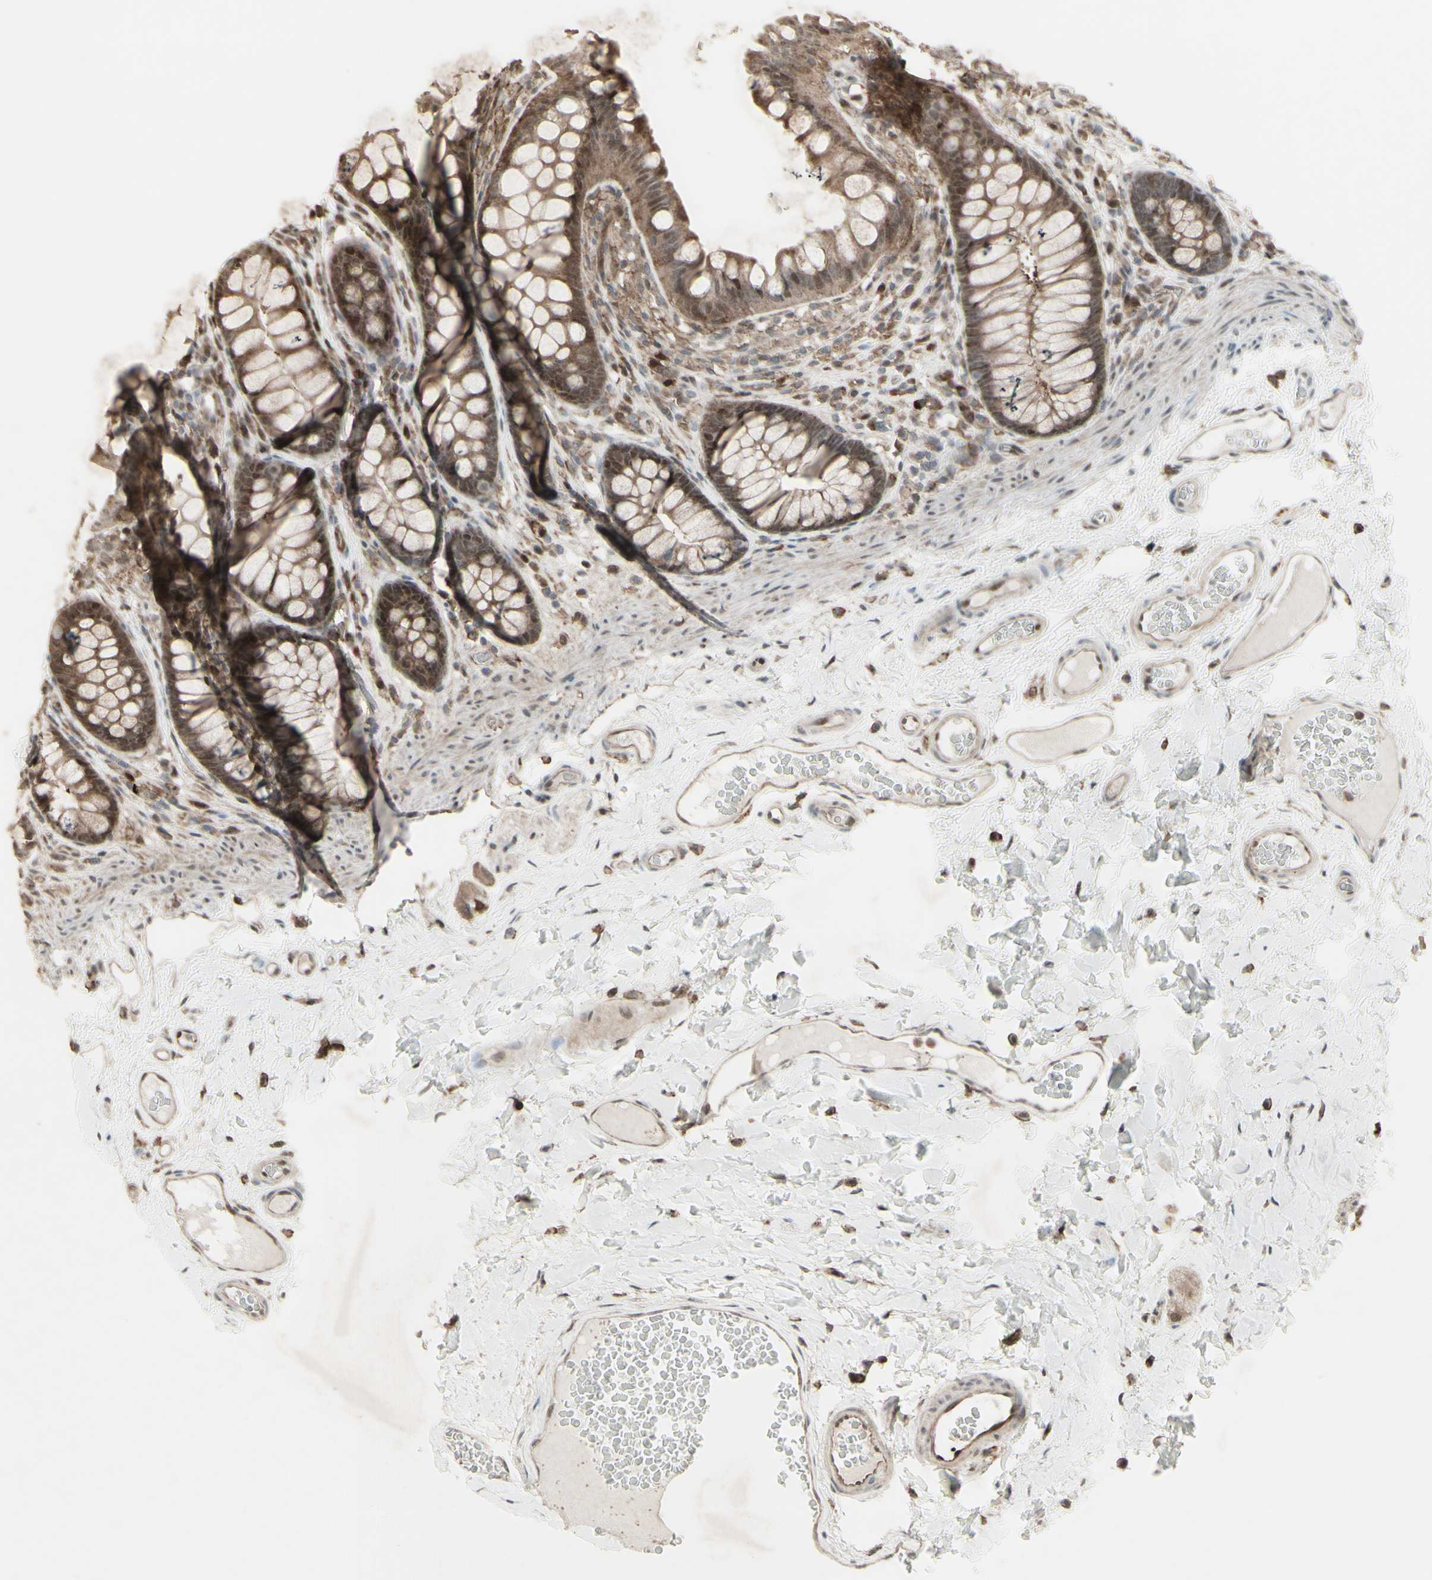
{"staining": {"intensity": "moderate", "quantity": ">75%", "location": "cytoplasmic/membranous,nuclear"}, "tissue": "colon", "cell_type": "Endothelial cells", "image_type": "normal", "snomed": [{"axis": "morphology", "description": "Normal tissue, NOS"}, {"axis": "topography", "description": "Colon"}], "caption": "The micrograph exhibits staining of benign colon, revealing moderate cytoplasmic/membranous,nuclear protein positivity (brown color) within endothelial cells. (brown staining indicates protein expression, while blue staining denotes nuclei).", "gene": "CD33", "patient": {"sex": "female", "age": 55}}